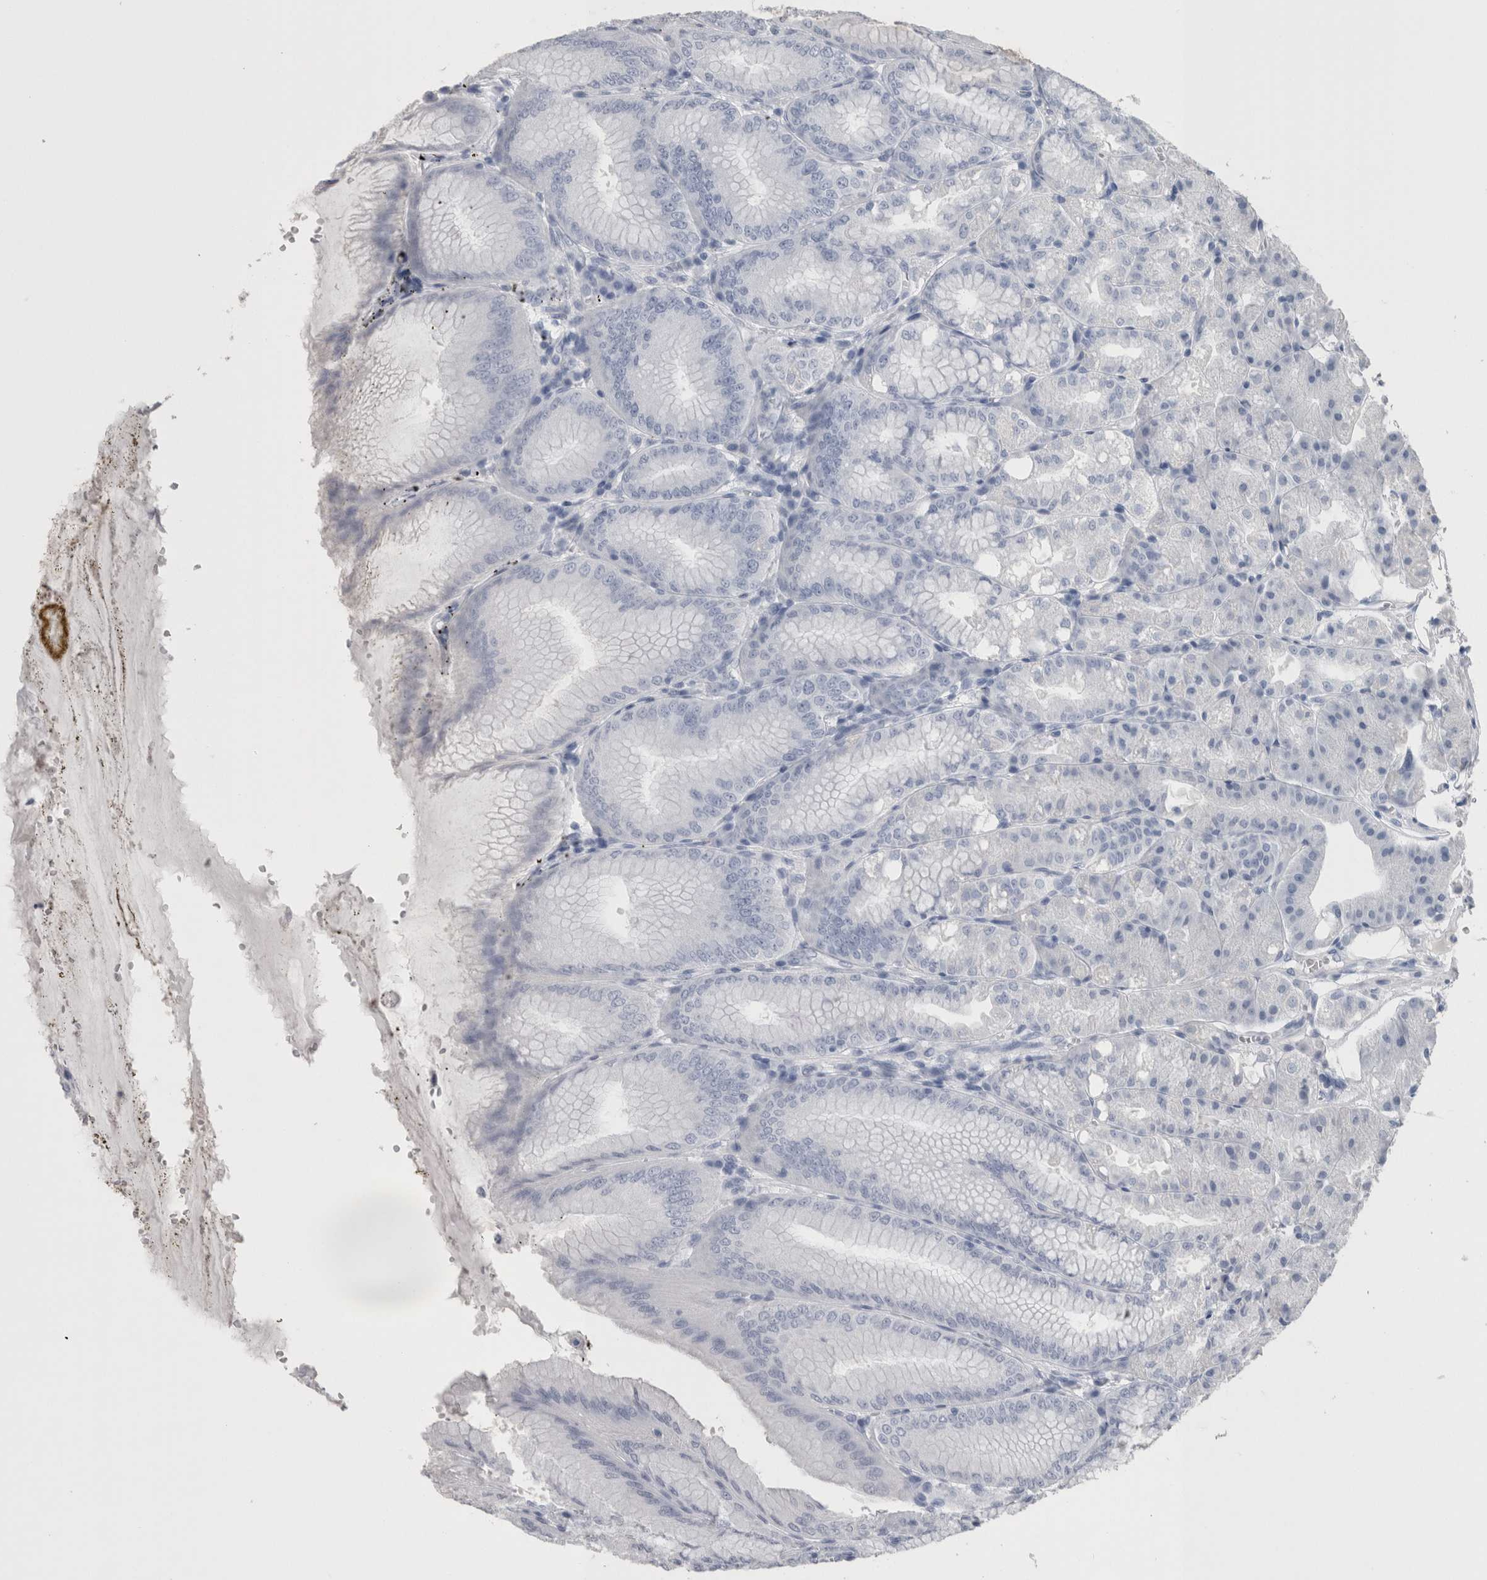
{"staining": {"intensity": "negative", "quantity": "none", "location": "none"}, "tissue": "stomach", "cell_type": "Glandular cells", "image_type": "normal", "snomed": [{"axis": "morphology", "description": "Normal tissue, NOS"}, {"axis": "topography", "description": "Stomach, lower"}], "caption": "DAB immunohistochemical staining of normal stomach exhibits no significant expression in glandular cells. (DAB immunohistochemistry visualized using brightfield microscopy, high magnification).", "gene": "CA8", "patient": {"sex": "male", "age": 71}}